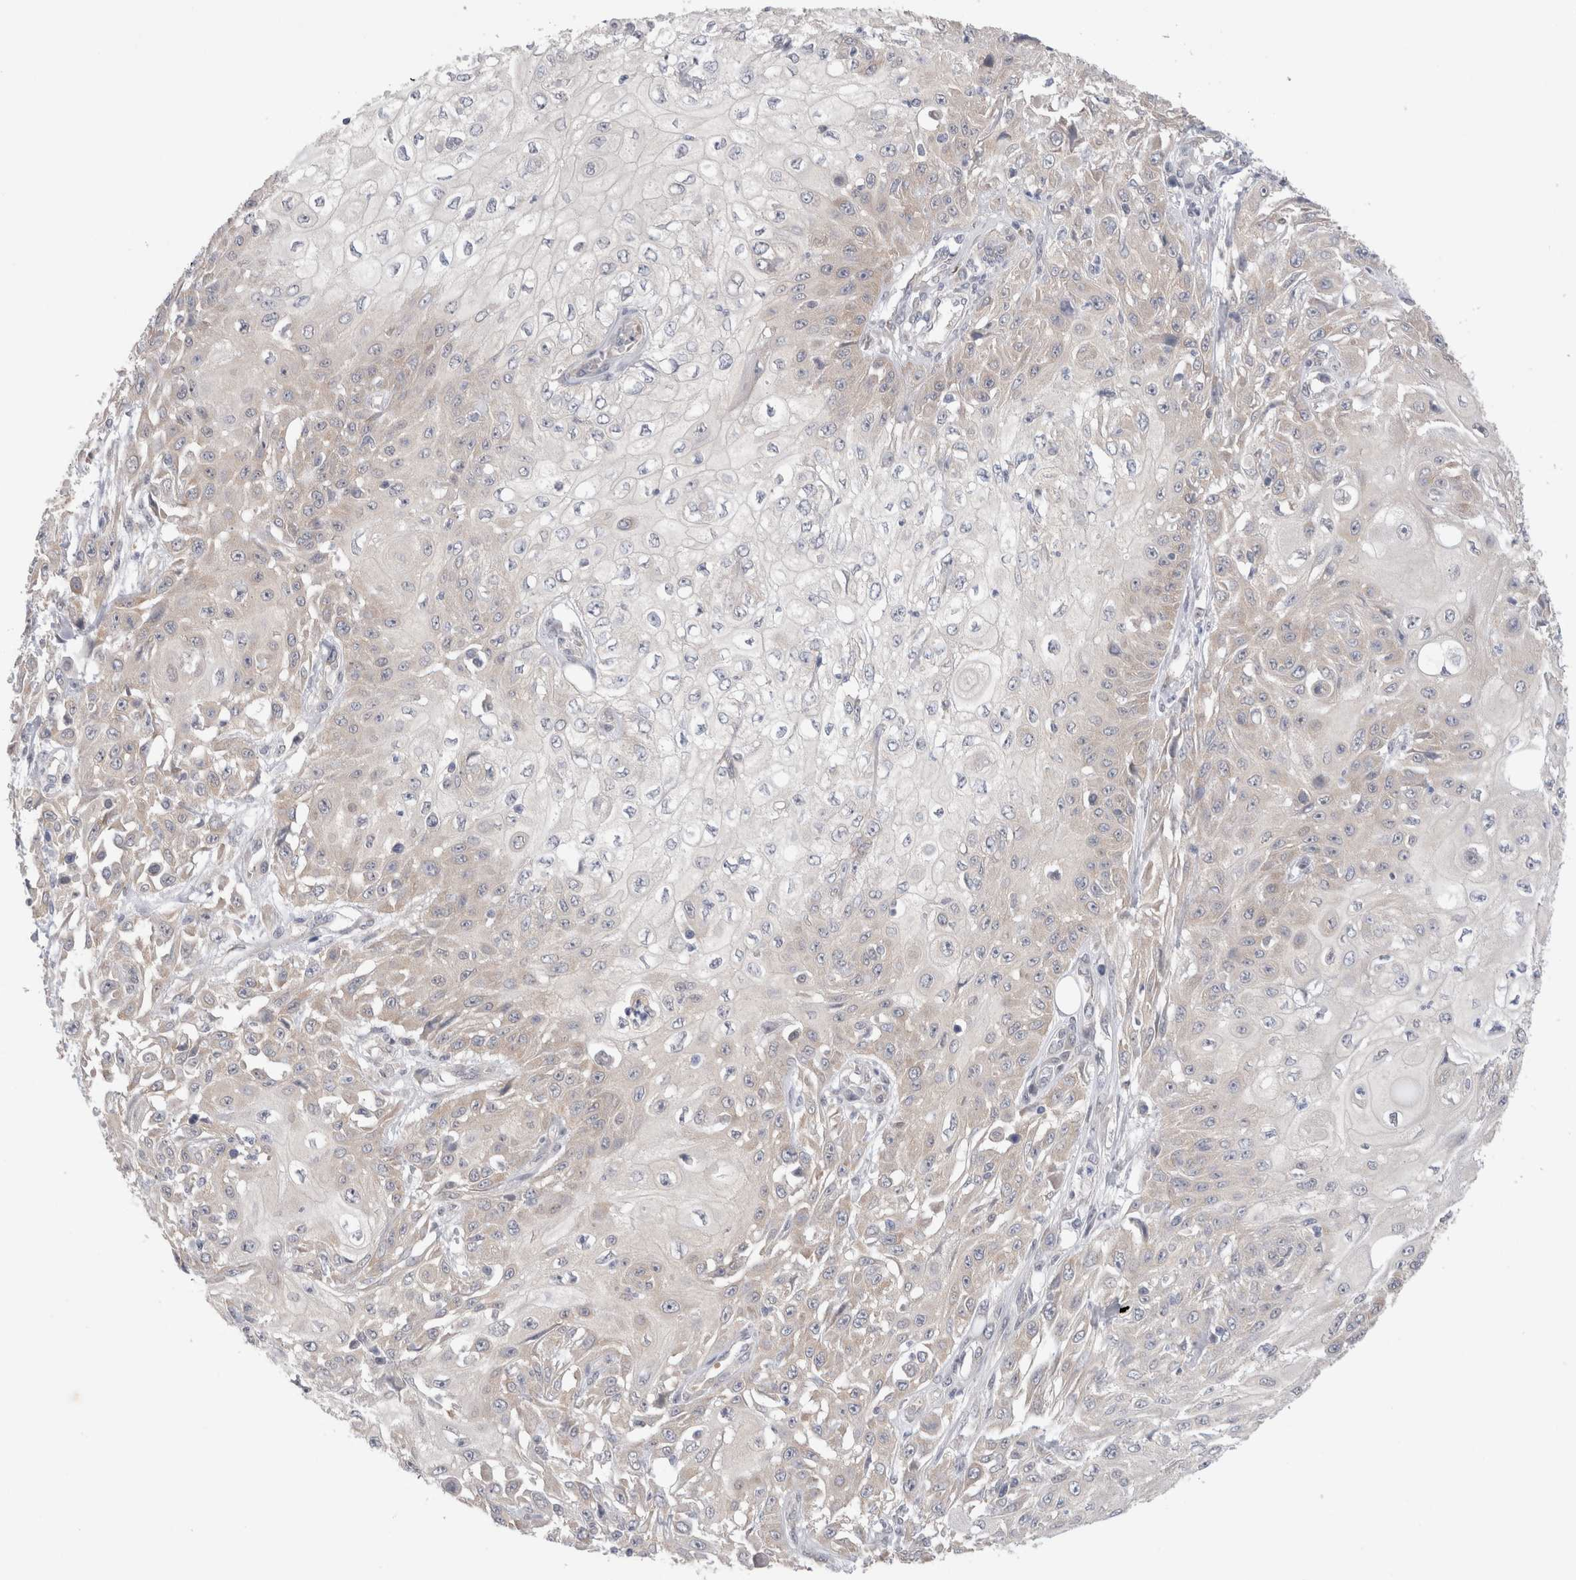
{"staining": {"intensity": "negative", "quantity": "none", "location": "none"}, "tissue": "skin cancer", "cell_type": "Tumor cells", "image_type": "cancer", "snomed": [{"axis": "morphology", "description": "Squamous cell carcinoma, NOS"}, {"axis": "morphology", "description": "Squamous cell carcinoma, metastatic, NOS"}, {"axis": "topography", "description": "Skin"}, {"axis": "topography", "description": "Lymph node"}], "caption": "Immunohistochemical staining of metastatic squamous cell carcinoma (skin) displays no significant staining in tumor cells.", "gene": "NDOR1", "patient": {"sex": "male", "age": 75}}